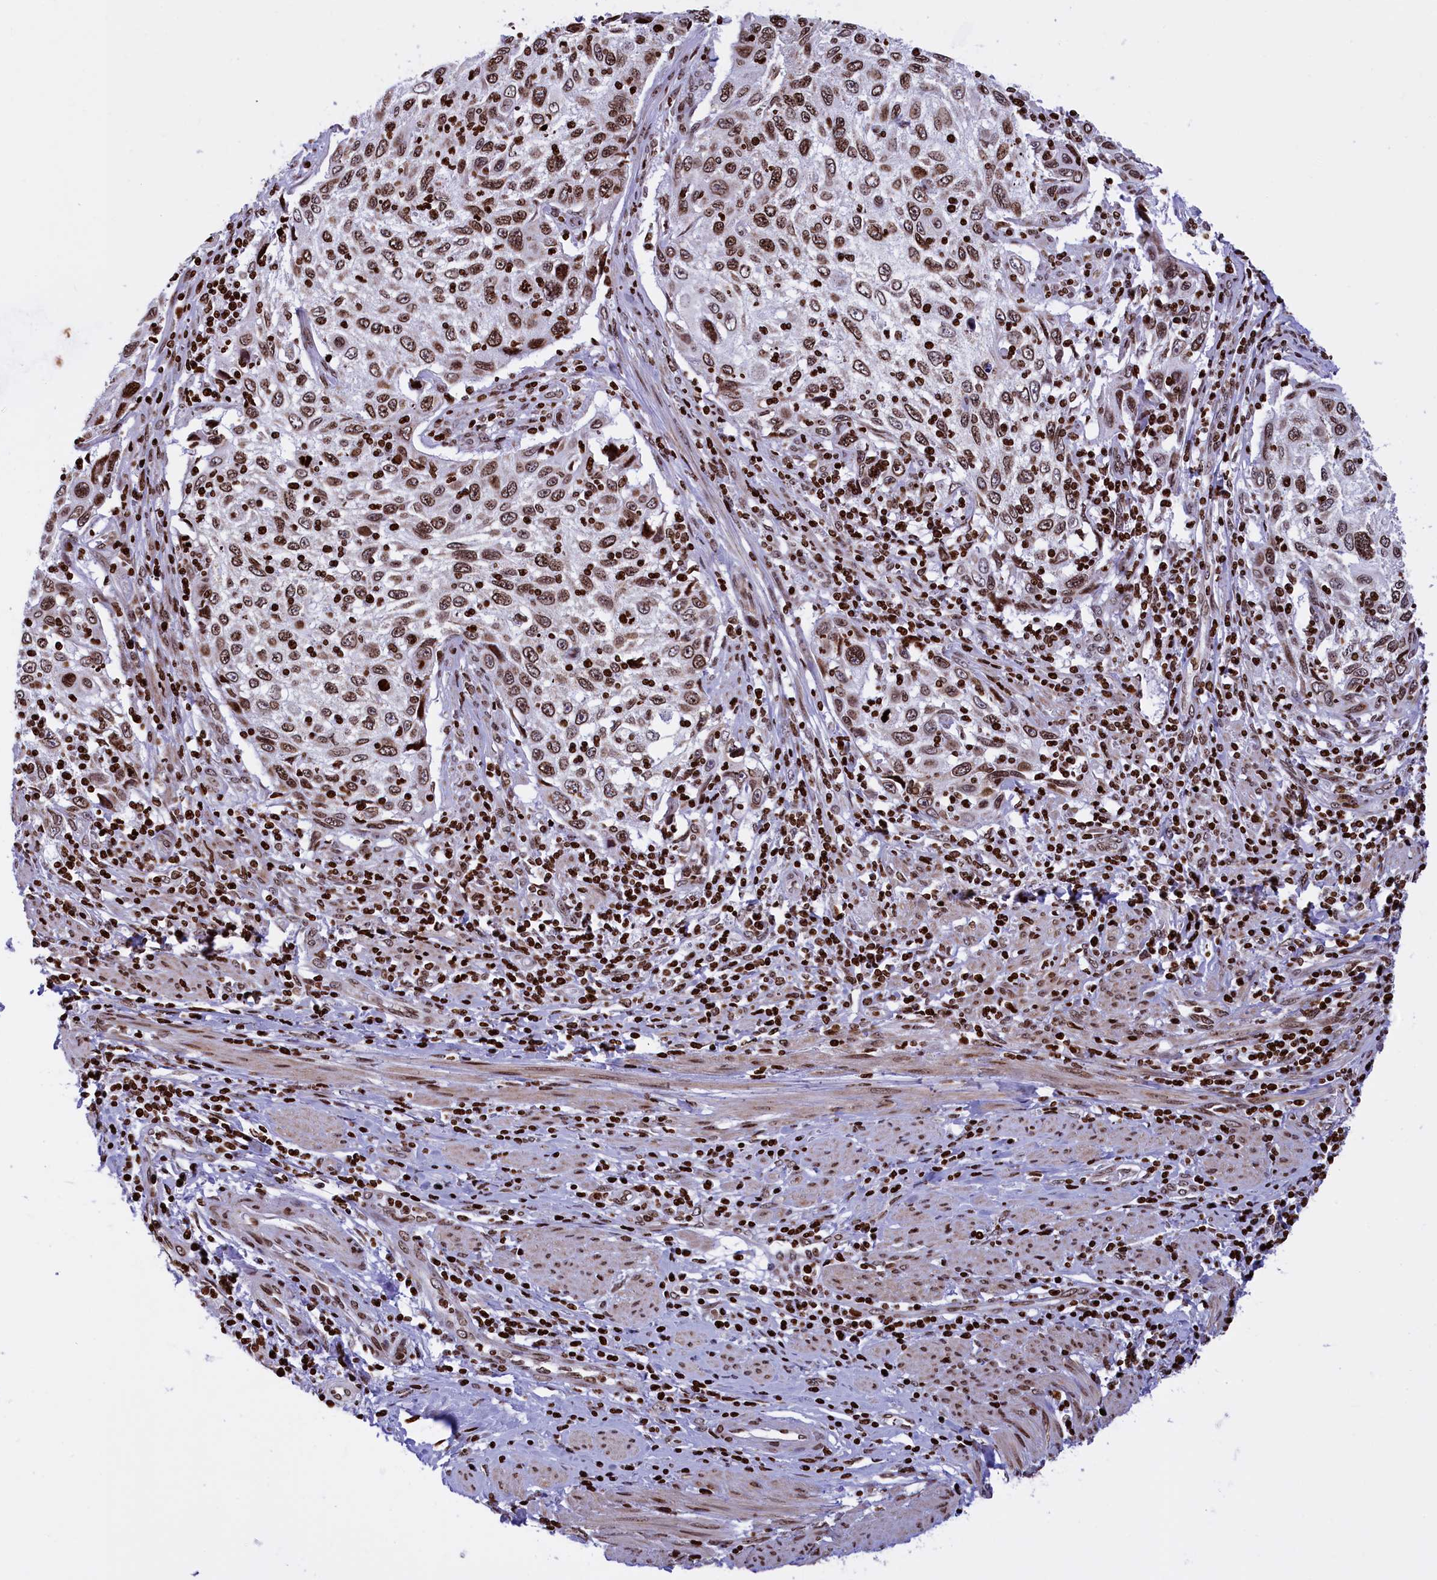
{"staining": {"intensity": "strong", "quantity": ">75%", "location": "nuclear"}, "tissue": "cervical cancer", "cell_type": "Tumor cells", "image_type": "cancer", "snomed": [{"axis": "morphology", "description": "Squamous cell carcinoma, NOS"}, {"axis": "topography", "description": "Cervix"}], "caption": "Human cervical cancer stained for a protein (brown) reveals strong nuclear positive positivity in about >75% of tumor cells.", "gene": "TIMM29", "patient": {"sex": "female", "age": 70}}